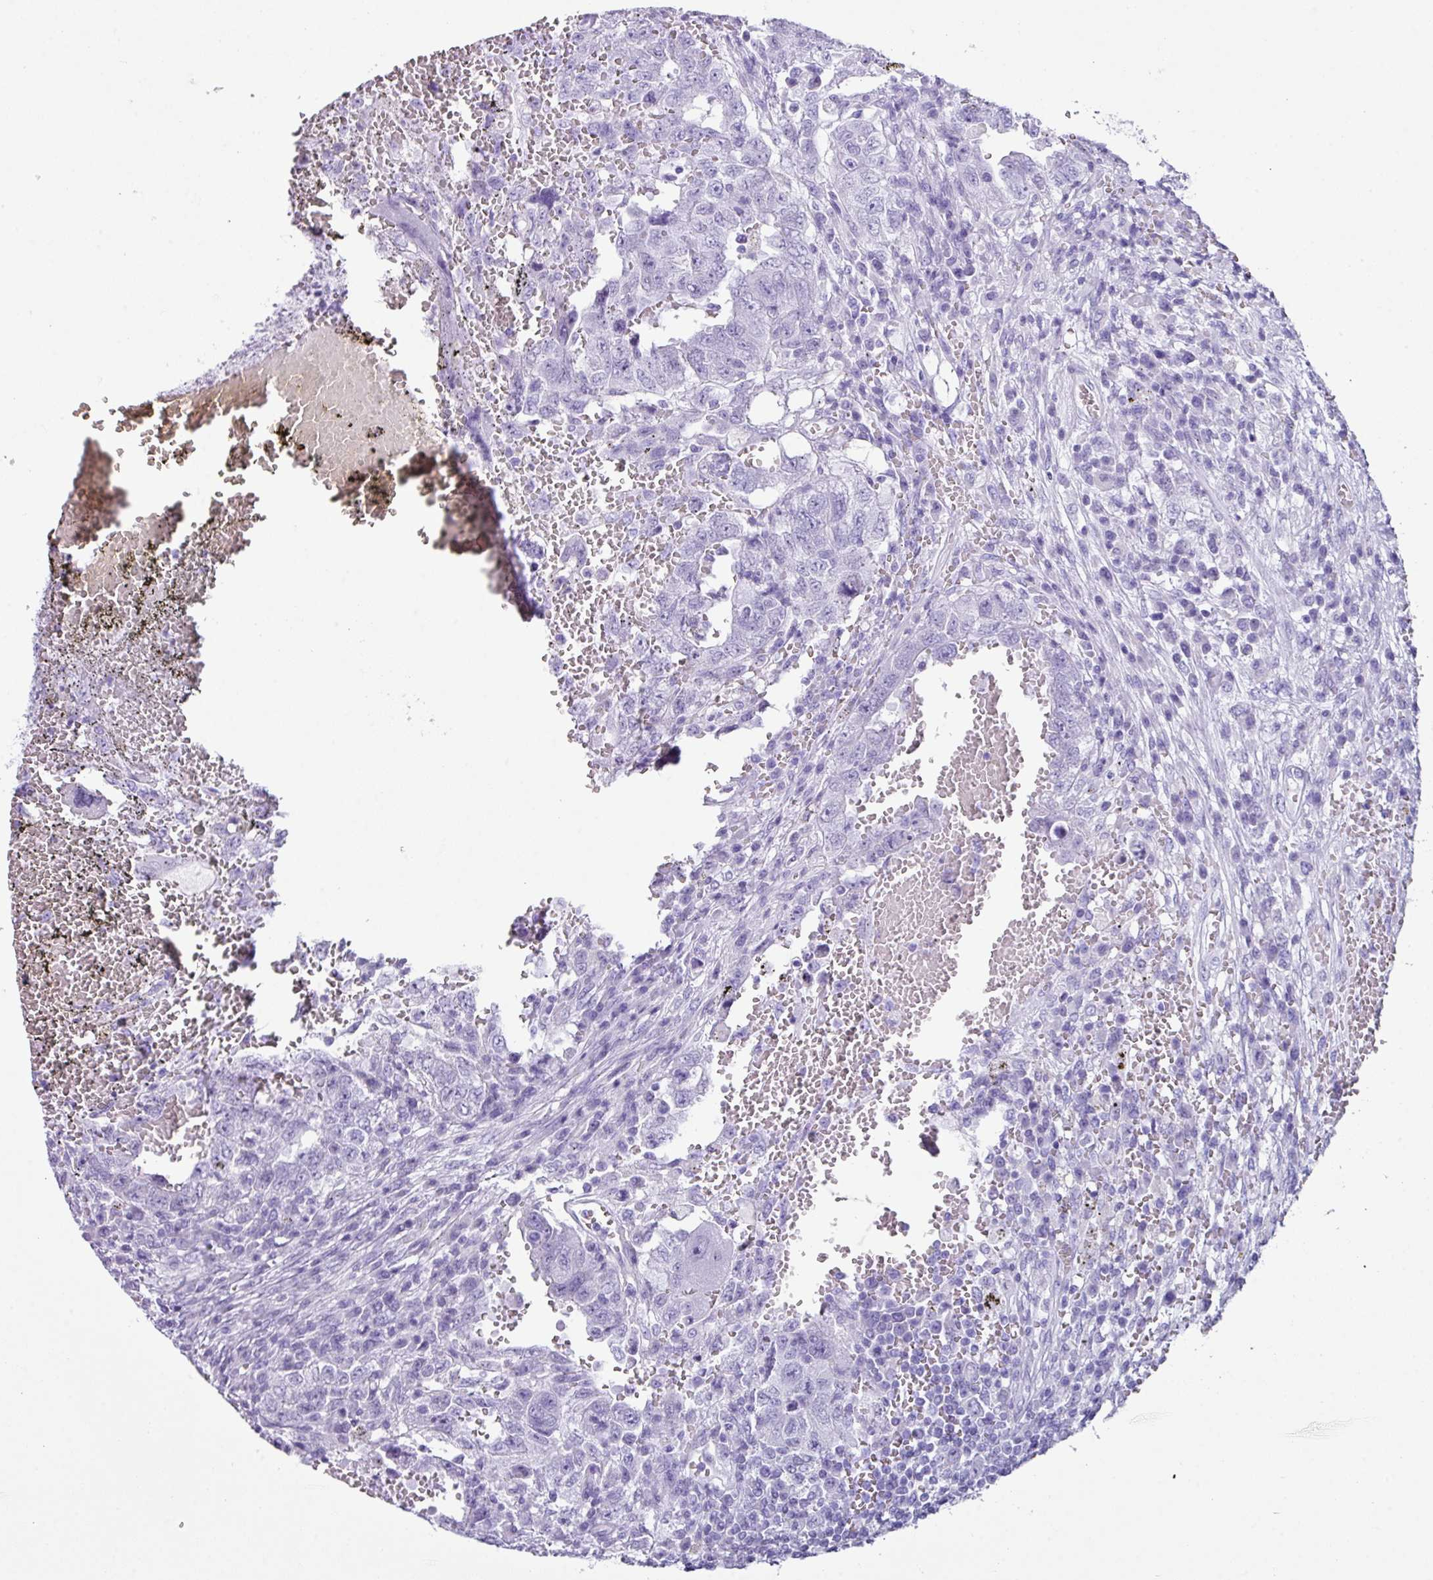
{"staining": {"intensity": "negative", "quantity": "none", "location": "none"}, "tissue": "testis cancer", "cell_type": "Tumor cells", "image_type": "cancer", "snomed": [{"axis": "morphology", "description": "Carcinoma, Embryonal, NOS"}, {"axis": "topography", "description": "Testis"}], "caption": "The immunohistochemistry (IHC) micrograph has no significant staining in tumor cells of embryonal carcinoma (testis) tissue.", "gene": "NCCRP1", "patient": {"sex": "male", "age": 26}}